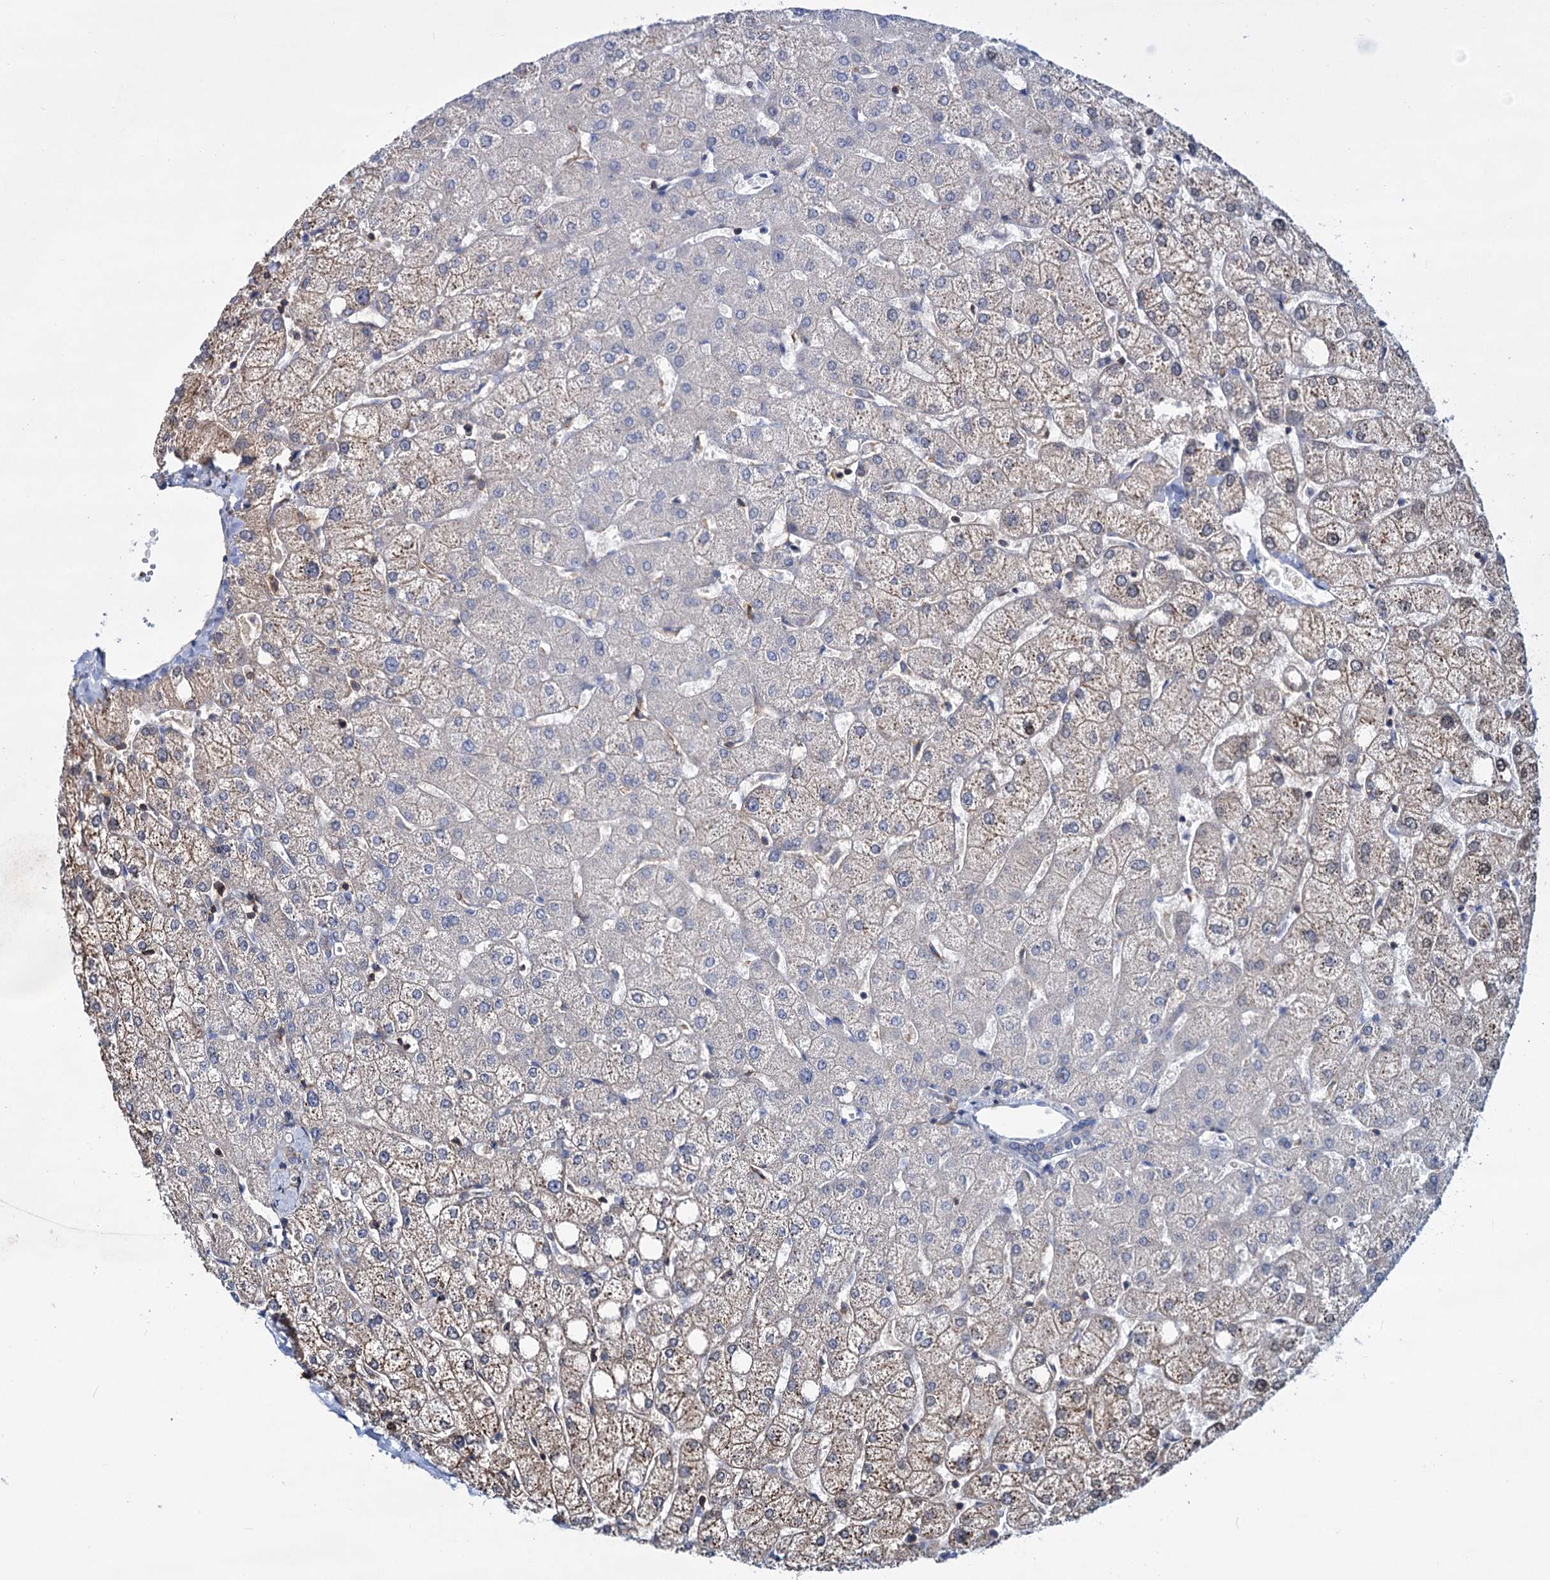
{"staining": {"intensity": "negative", "quantity": "none", "location": "none"}, "tissue": "liver", "cell_type": "Cholangiocytes", "image_type": "normal", "snomed": [{"axis": "morphology", "description": "Normal tissue, NOS"}, {"axis": "topography", "description": "Liver"}], "caption": "A high-resolution micrograph shows immunohistochemistry staining of unremarkable liver, which exhibits no significant positivity in cholangiocytes.", "gene": "LRCH4", "patient": {"sex": "female", "age": 54}}